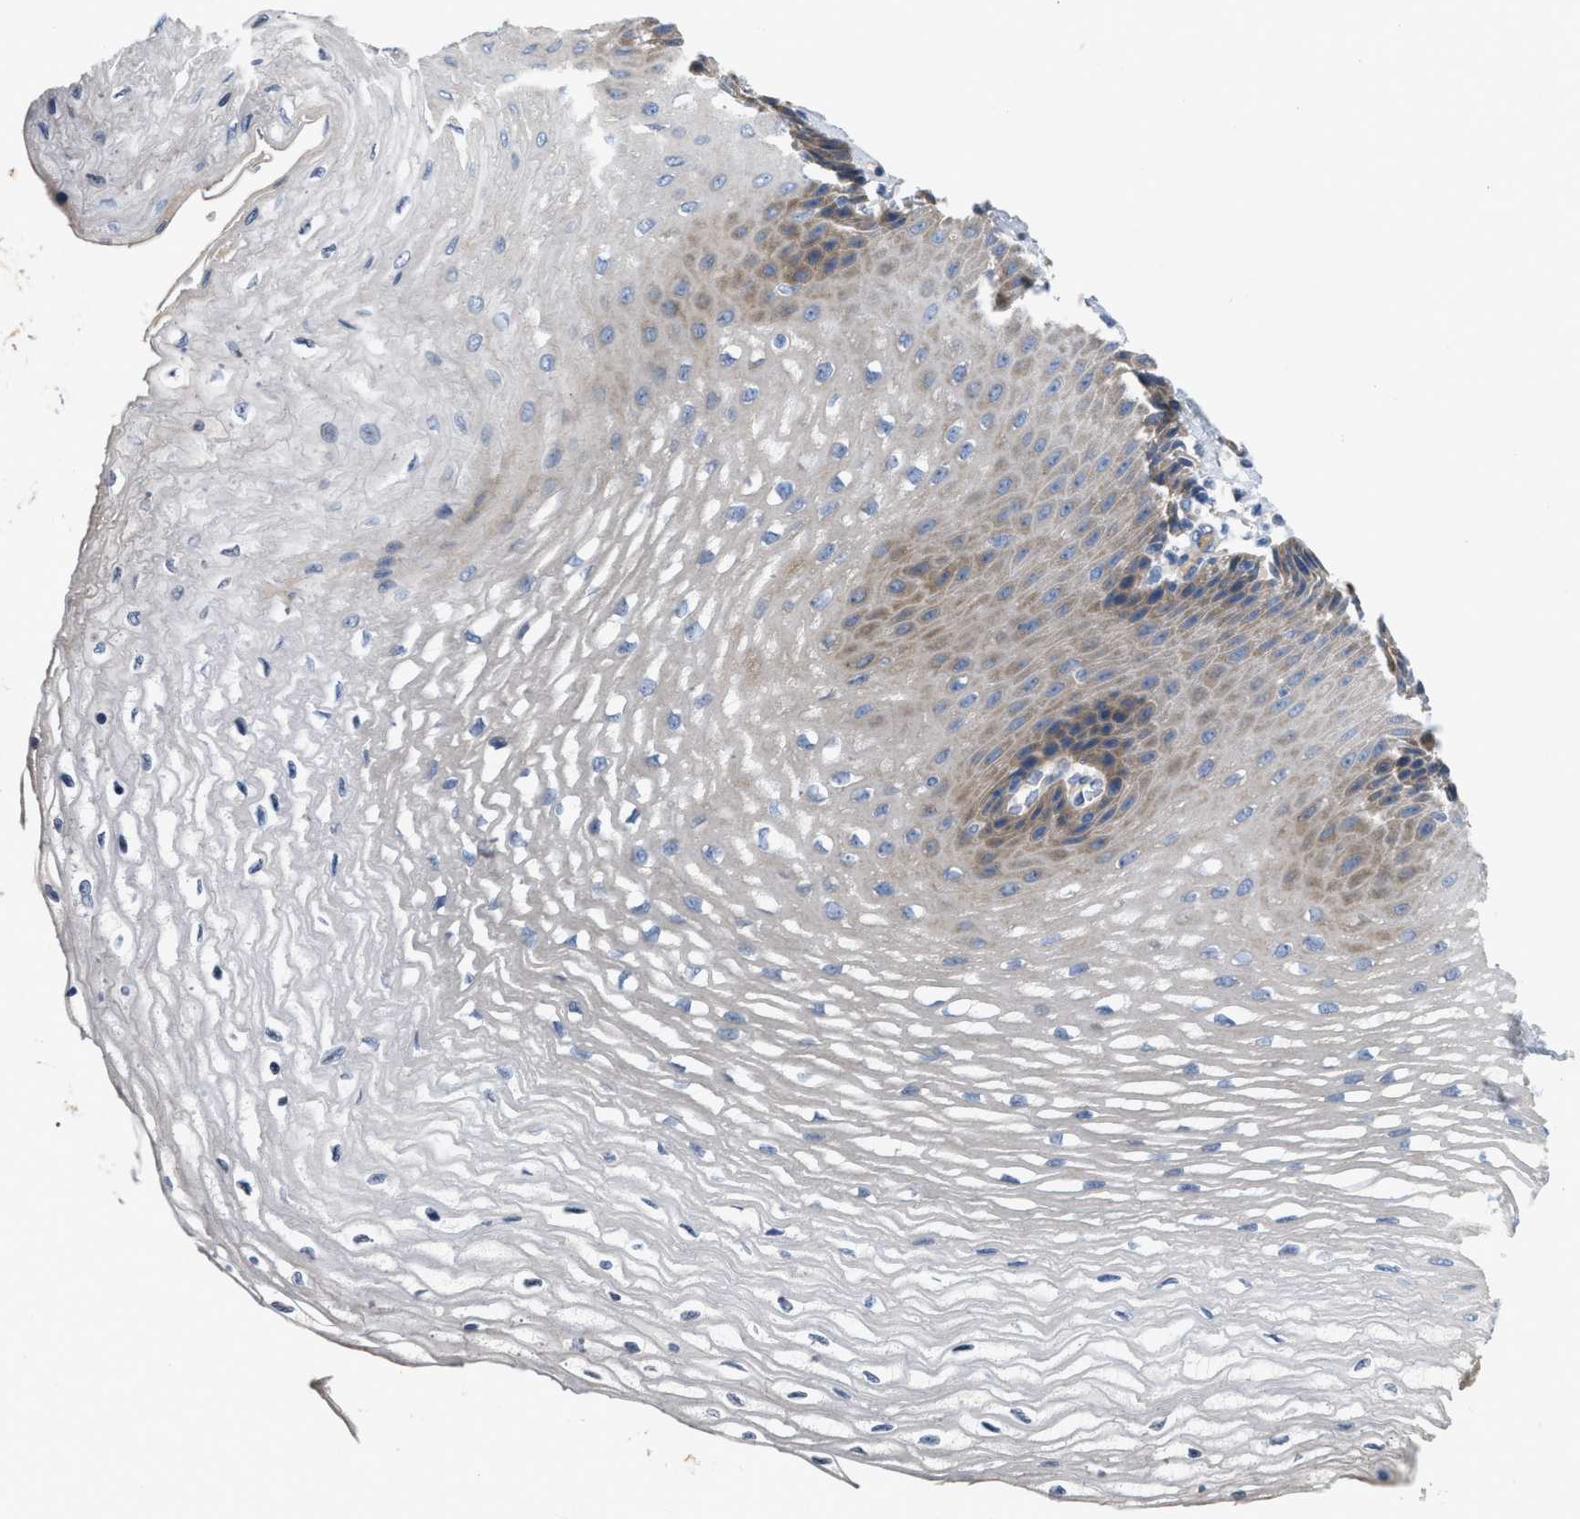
{"staining": {"intensity": "moderate", "quantity": "<25%", "location": "cytoplasmic/membranous"}, "tissue": "esophagus", "cell_type": "Squamous epithelial cells", "image_type": "normal", "snomed": [{"axis": "morphology", "description": "Normal tissue, NOS"}, {"axis": "topography", "description": "Esophagus"}], "caption": "The immunohistochemical stain shows moderate cytoplasmic/membranous expression in squamous epithelial cells of unremarkable esophagus. Using DAB (3,3'-diaminobenzidine) (brown) and hematoxylin (blue) stains, captured at high magnification using brightfield microscopy.", "gene": "DHX58", "patient": {"sex": "female", "age": 72}}